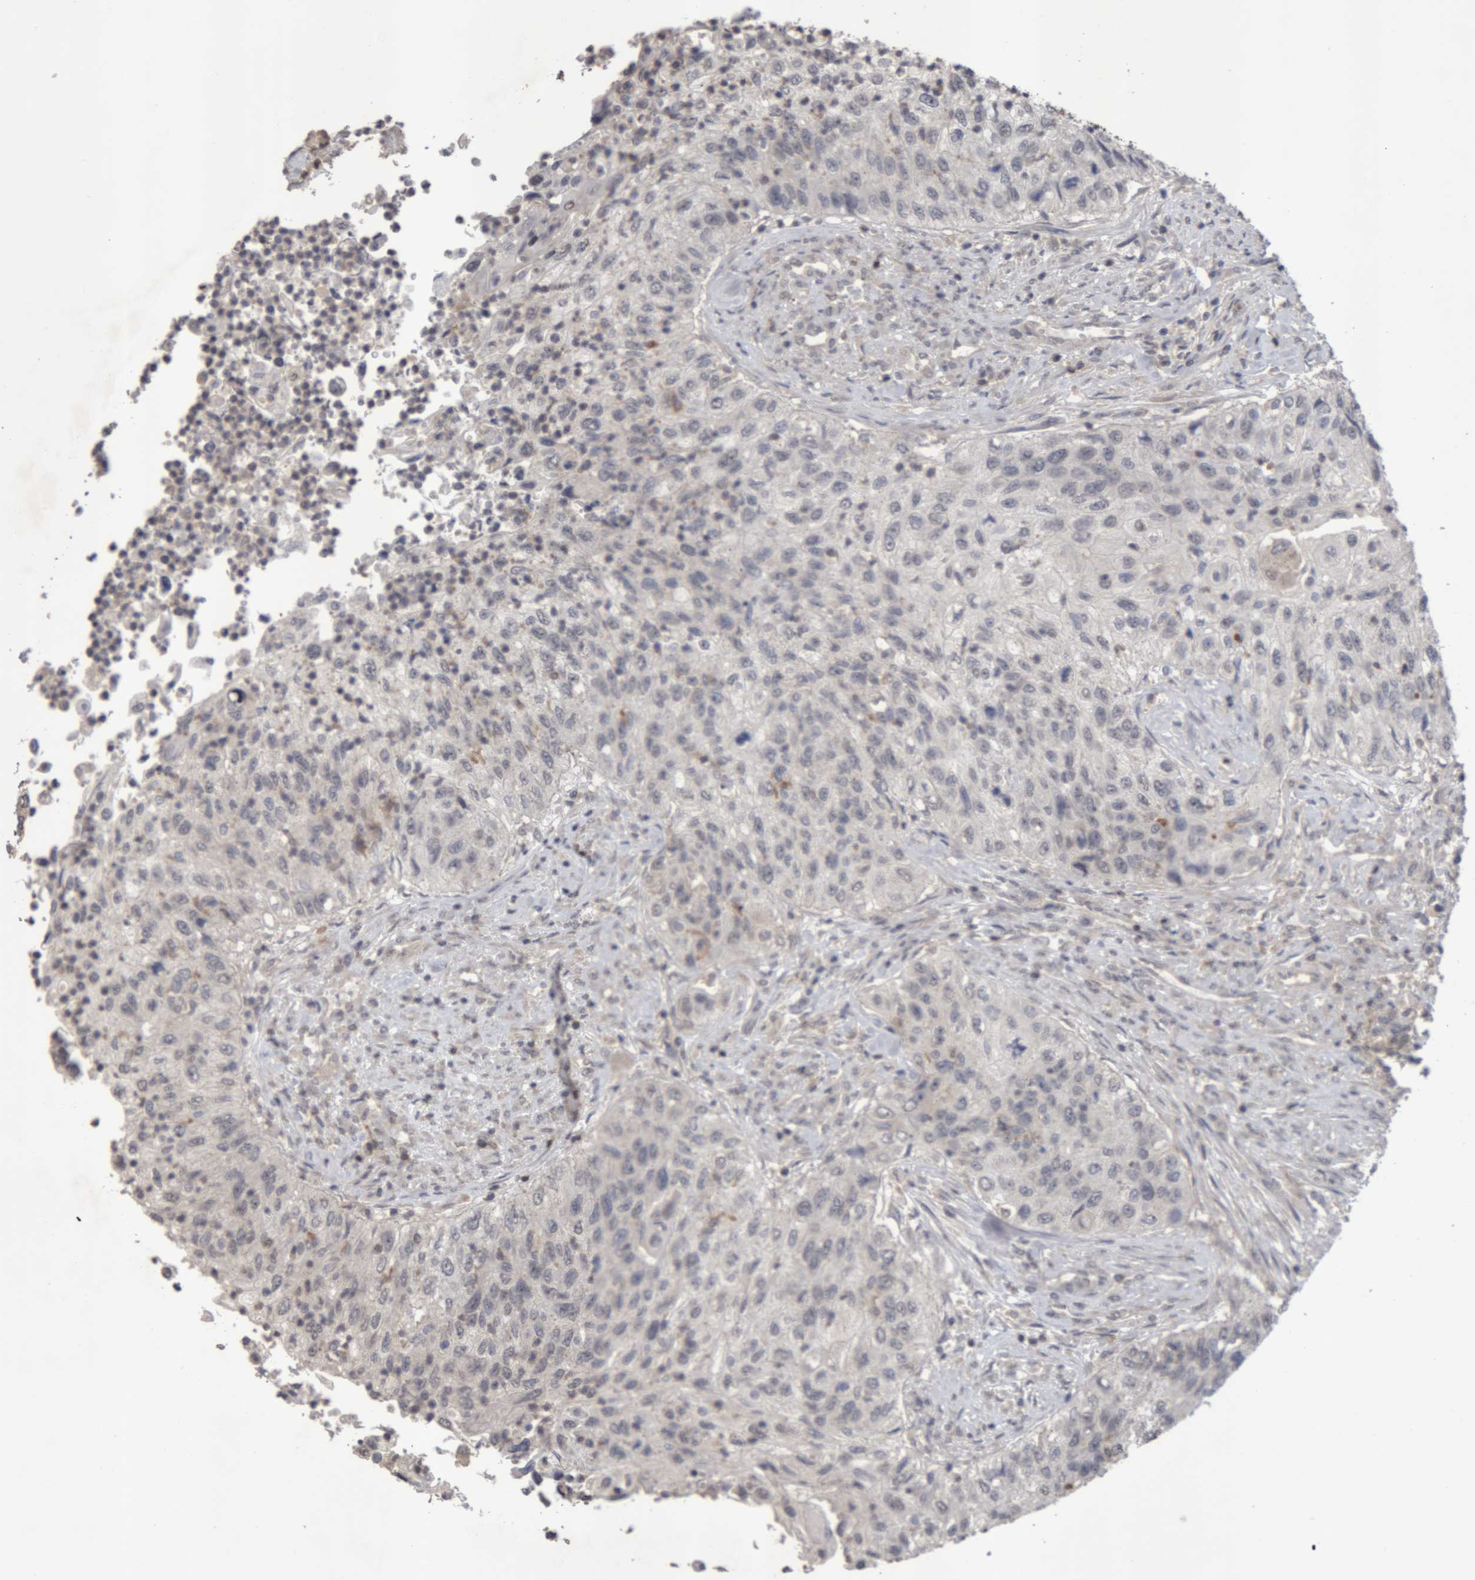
{"staining": {"intensity": "negative", "quantity": "none", "location": "none"}, "tissue": "urothelial cancer", "cell_type": "Tumor cells", "image_type": "cancer", "snomed": [{"axis": "morphology", "description": "Urothelial carcinoma, High grade"}, {"axis": "topography", "description": "Urinary bladder"}], "caption": "This histopathology image is of urothelial cancer stained with immunohistochemistry (IHC) to label a protein in brown with the nuclei are counter-stained blue. There is no expression in tumor cells.", "gene": "NFATC2", "patient": {"sex": "female", "age": 60}}